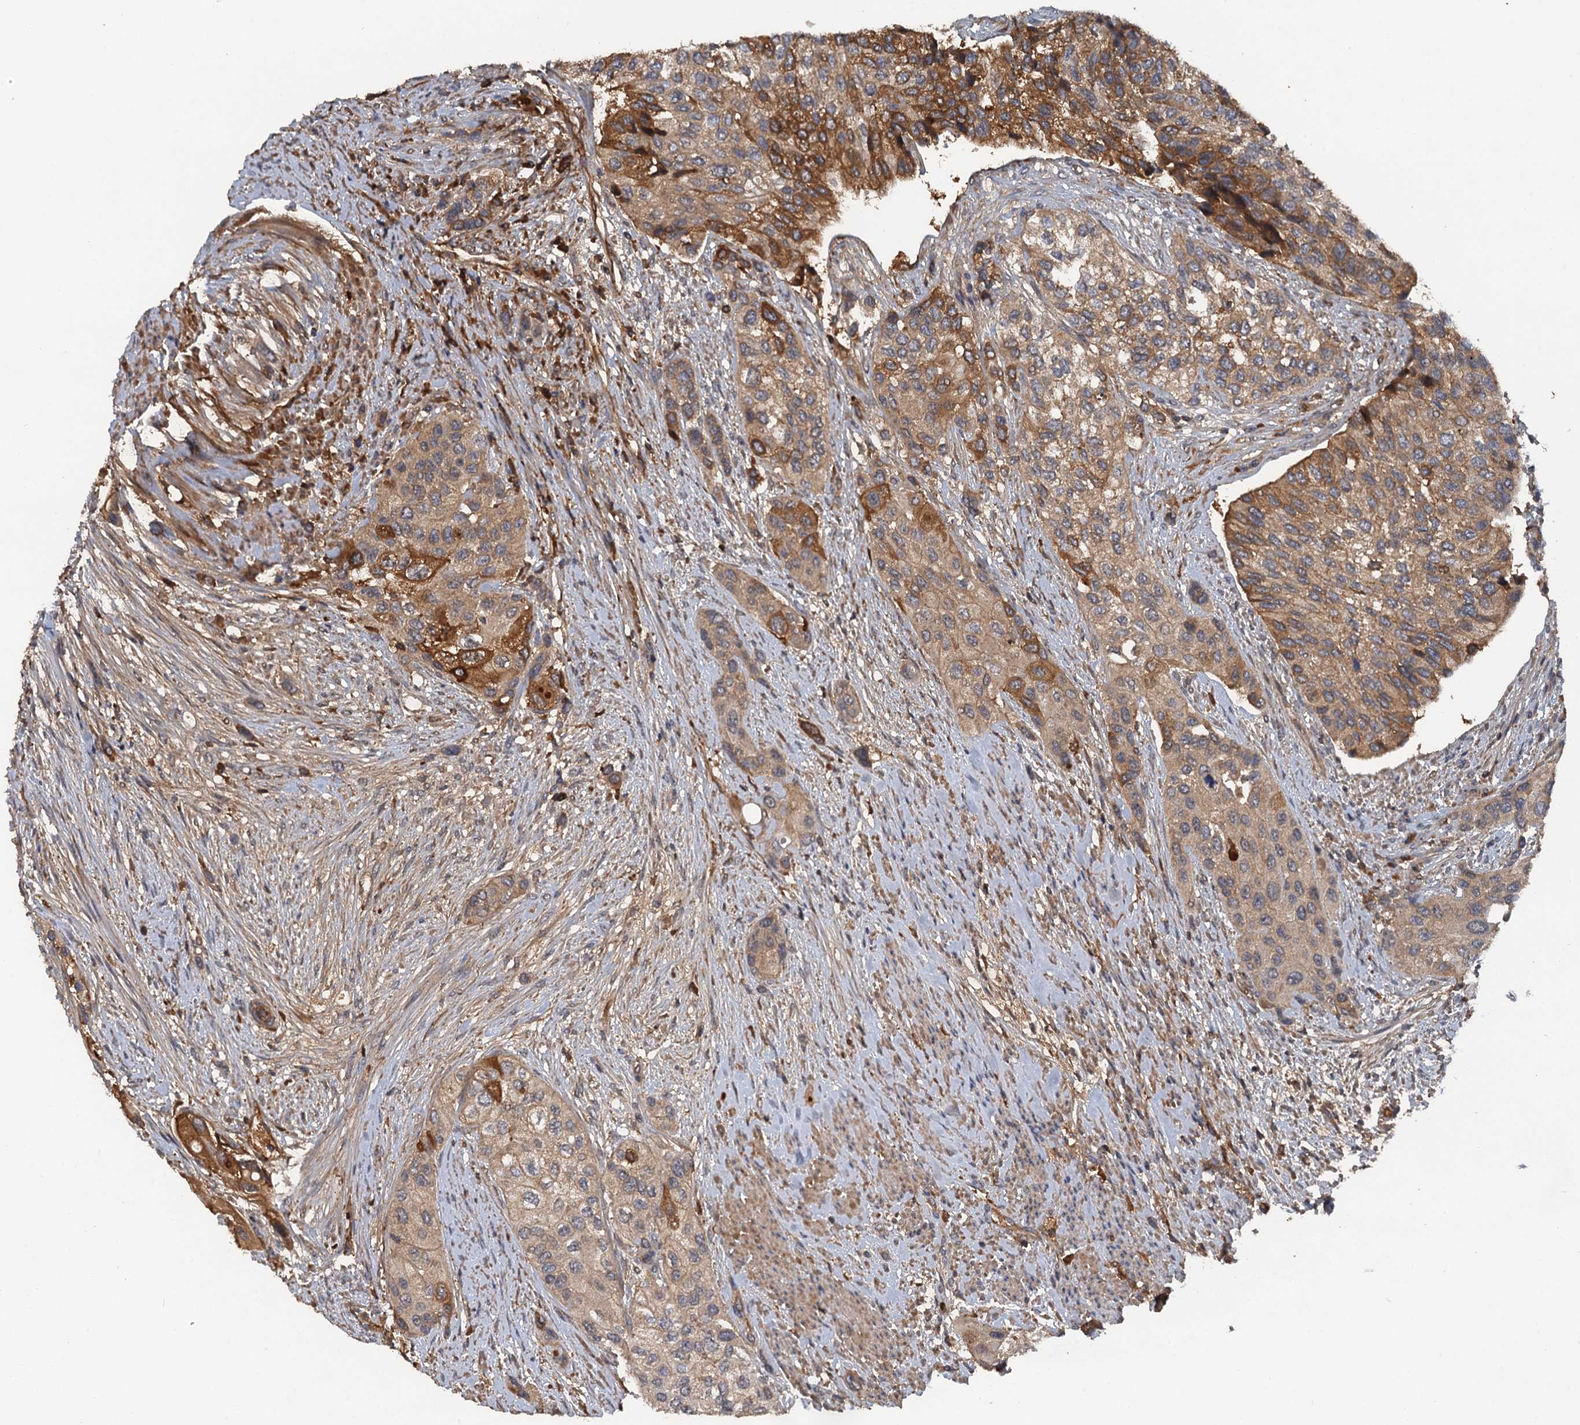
{"staining": {"intensity": "moderate", "quantity": ">75%", "location": "cytoplasmic/membranous"}, "tissue": "urothelial cancer", "cell_type": "Tumor cells", "image_type": "cancer", "snomed": [{"axis": "morphology", "description": "Normal tissue, NOS"}, {"axis": "morphology", "description": "Urothelial carcinoma, High grade"}, {"axis": "topography", "description": "Vascular tissue"}, {"axis": "topography", "description": "Urinary bladder"}], "caption": "A photomicrograph of human urothelial carcinoma (high-grade) stained for a protein displays moderate cytoplasmic/membranous brown staining in tumor cells.", "gene": "HAPLN3", "patient": {"sex": "female", "age": 56}}